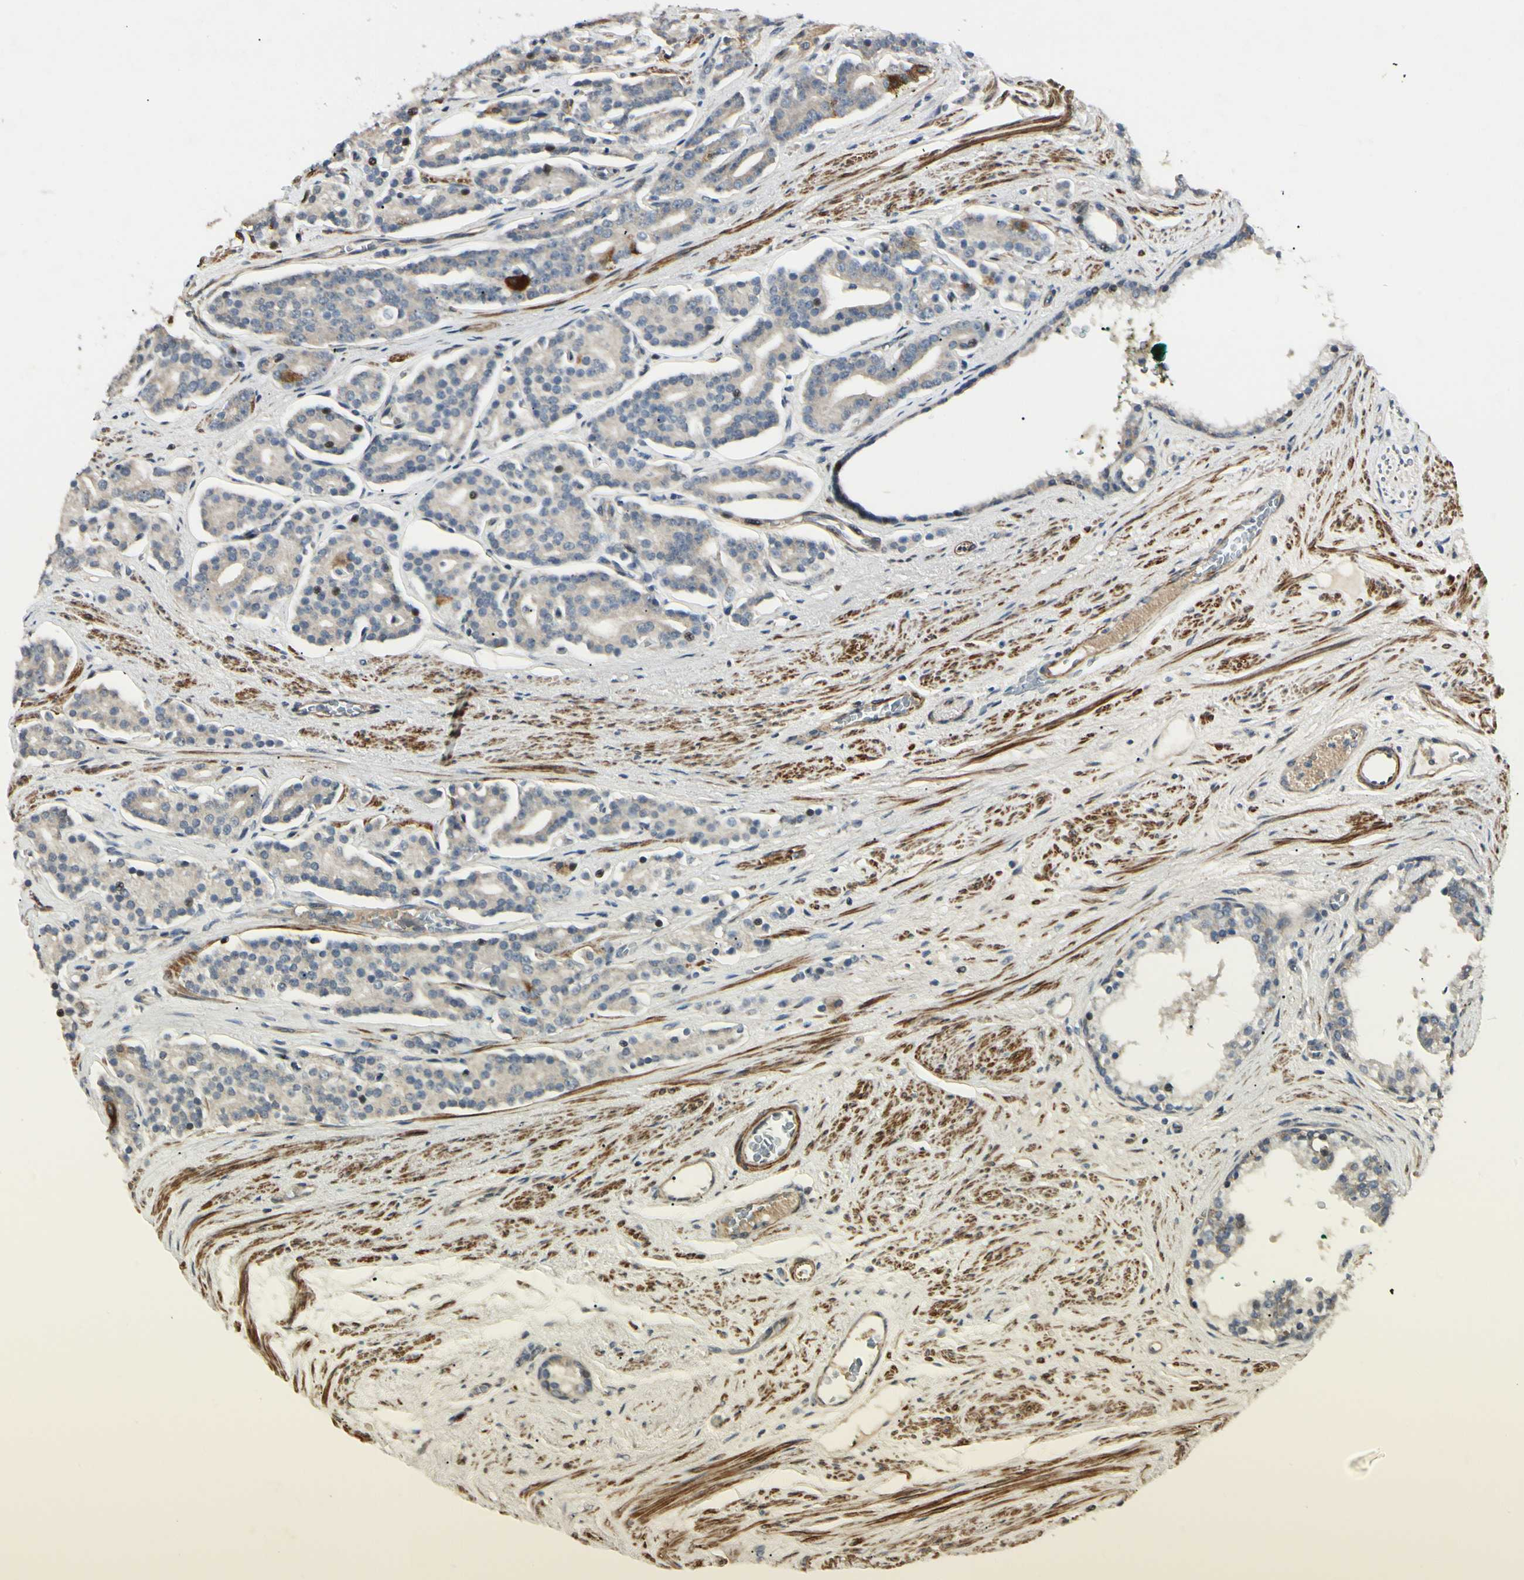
{"staining": {"intensity": "weak", "quantity": ">75%", "location": "cytoplasmic/membranous"}, "tissue": "prostate cancer", "cell_type": "Tumor cells", "image_type": "cancer", "snomed": [{"axis": "morphology", "description": "Adenocarcinoma, Low grade"}, {"axis": "topography", "description": "Prostate"}], "caption": "There is low levels of weak cytoplasmic/membranous staining in tumor cells of prostate cancer, as demonstrated by immunohistochemical staining (brown color).", "gene": "P4HA3", "patient": {"sex": "male", "age": 63}}